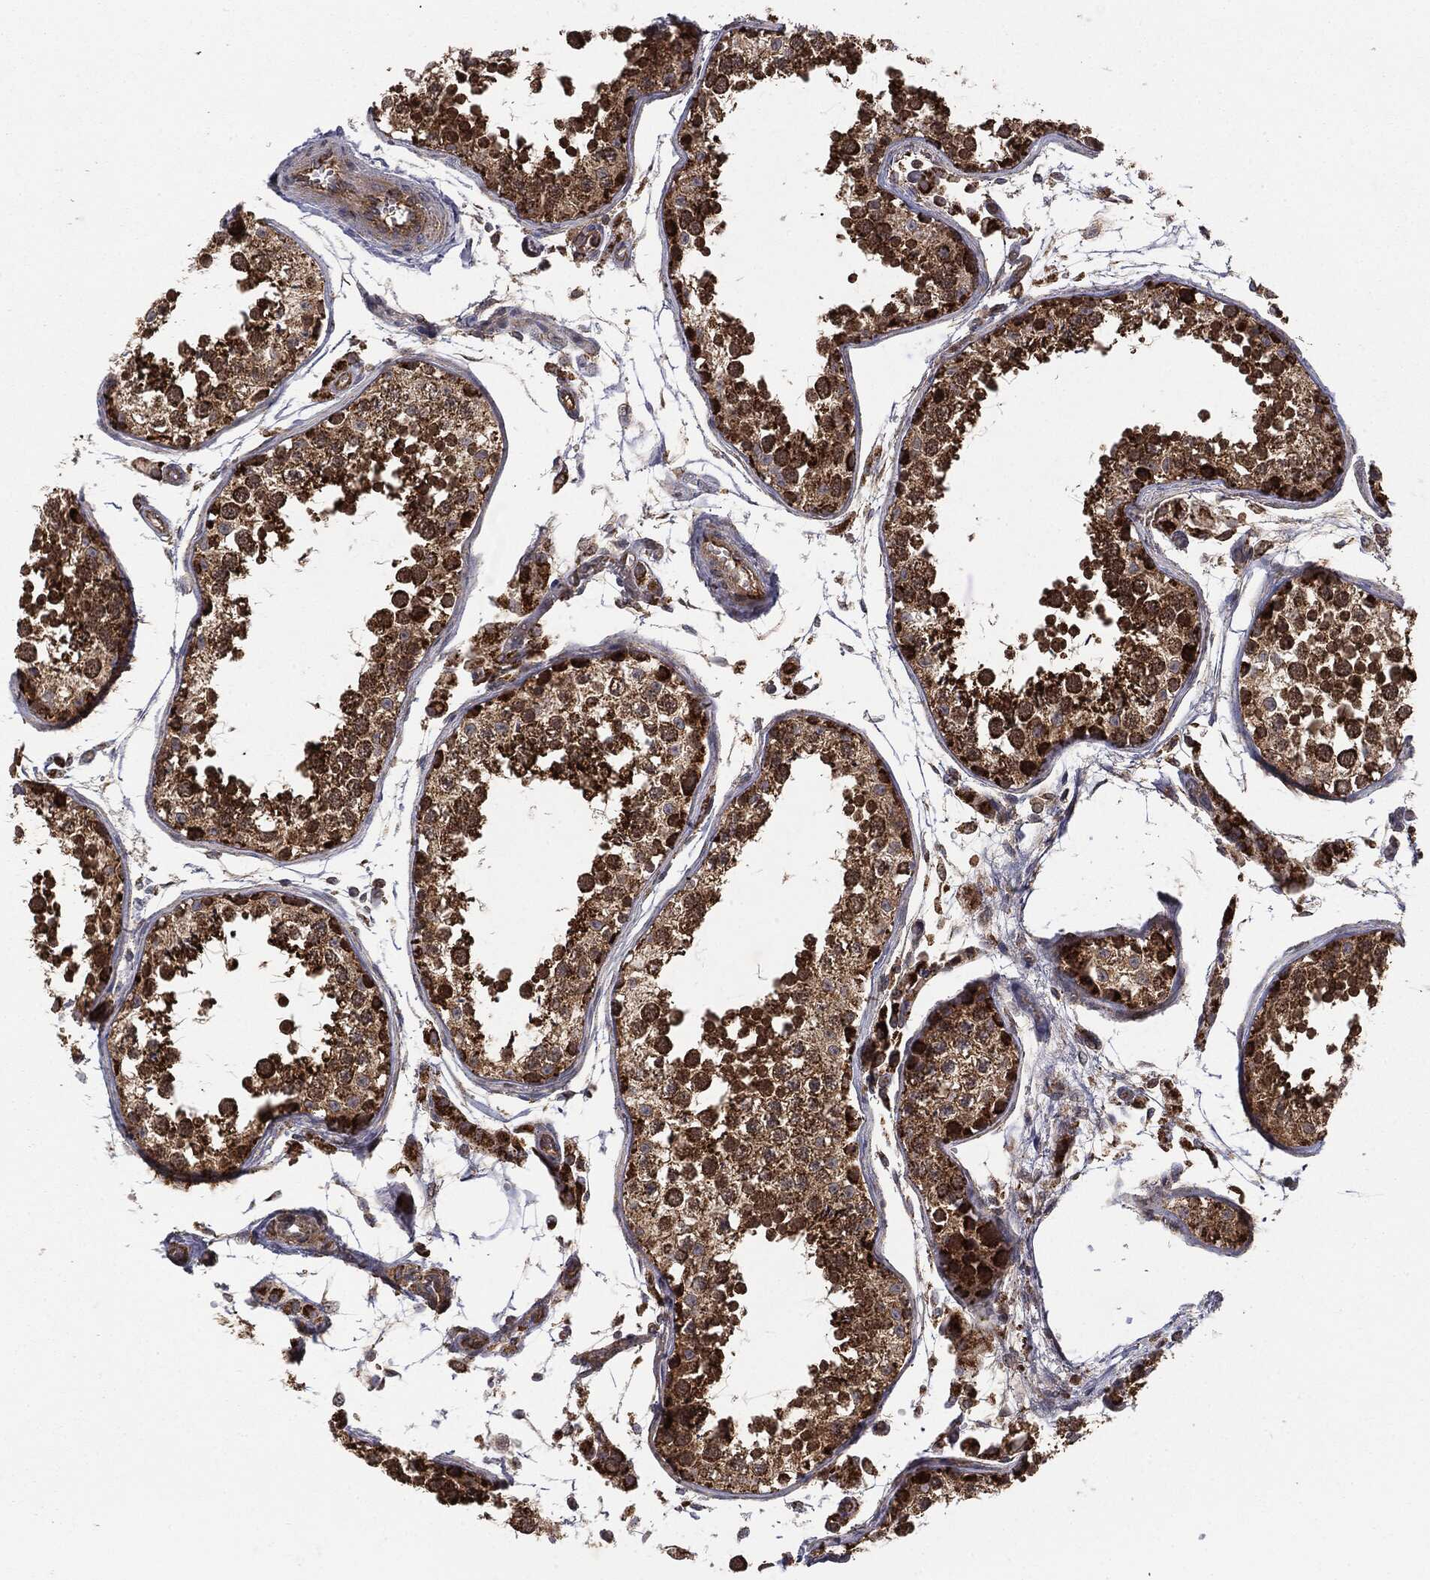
{"staining": {"intensity": "strong", "quantity": ">75%", "location": "cytoplasmic/membranous"}, "tissue": "testis", "cell_type": "Cells in seminiferous ducts", "image_type": "normal", "snomed": [{"axis": "morphology", "description": "Normal tissue, NOS"}, {"axis": "topography", "description": "Testis"}], "caption": "Immunohistochemistry (IHC) histopathology image of normal human testis stained for a protein (brown), which demonstrates high levels of strong cytoplasmic/membranous staining in about >75% of cells in seminiferous ducts.", "gene": "MTOR", "patient": {"sex": "male", "age": 29}}